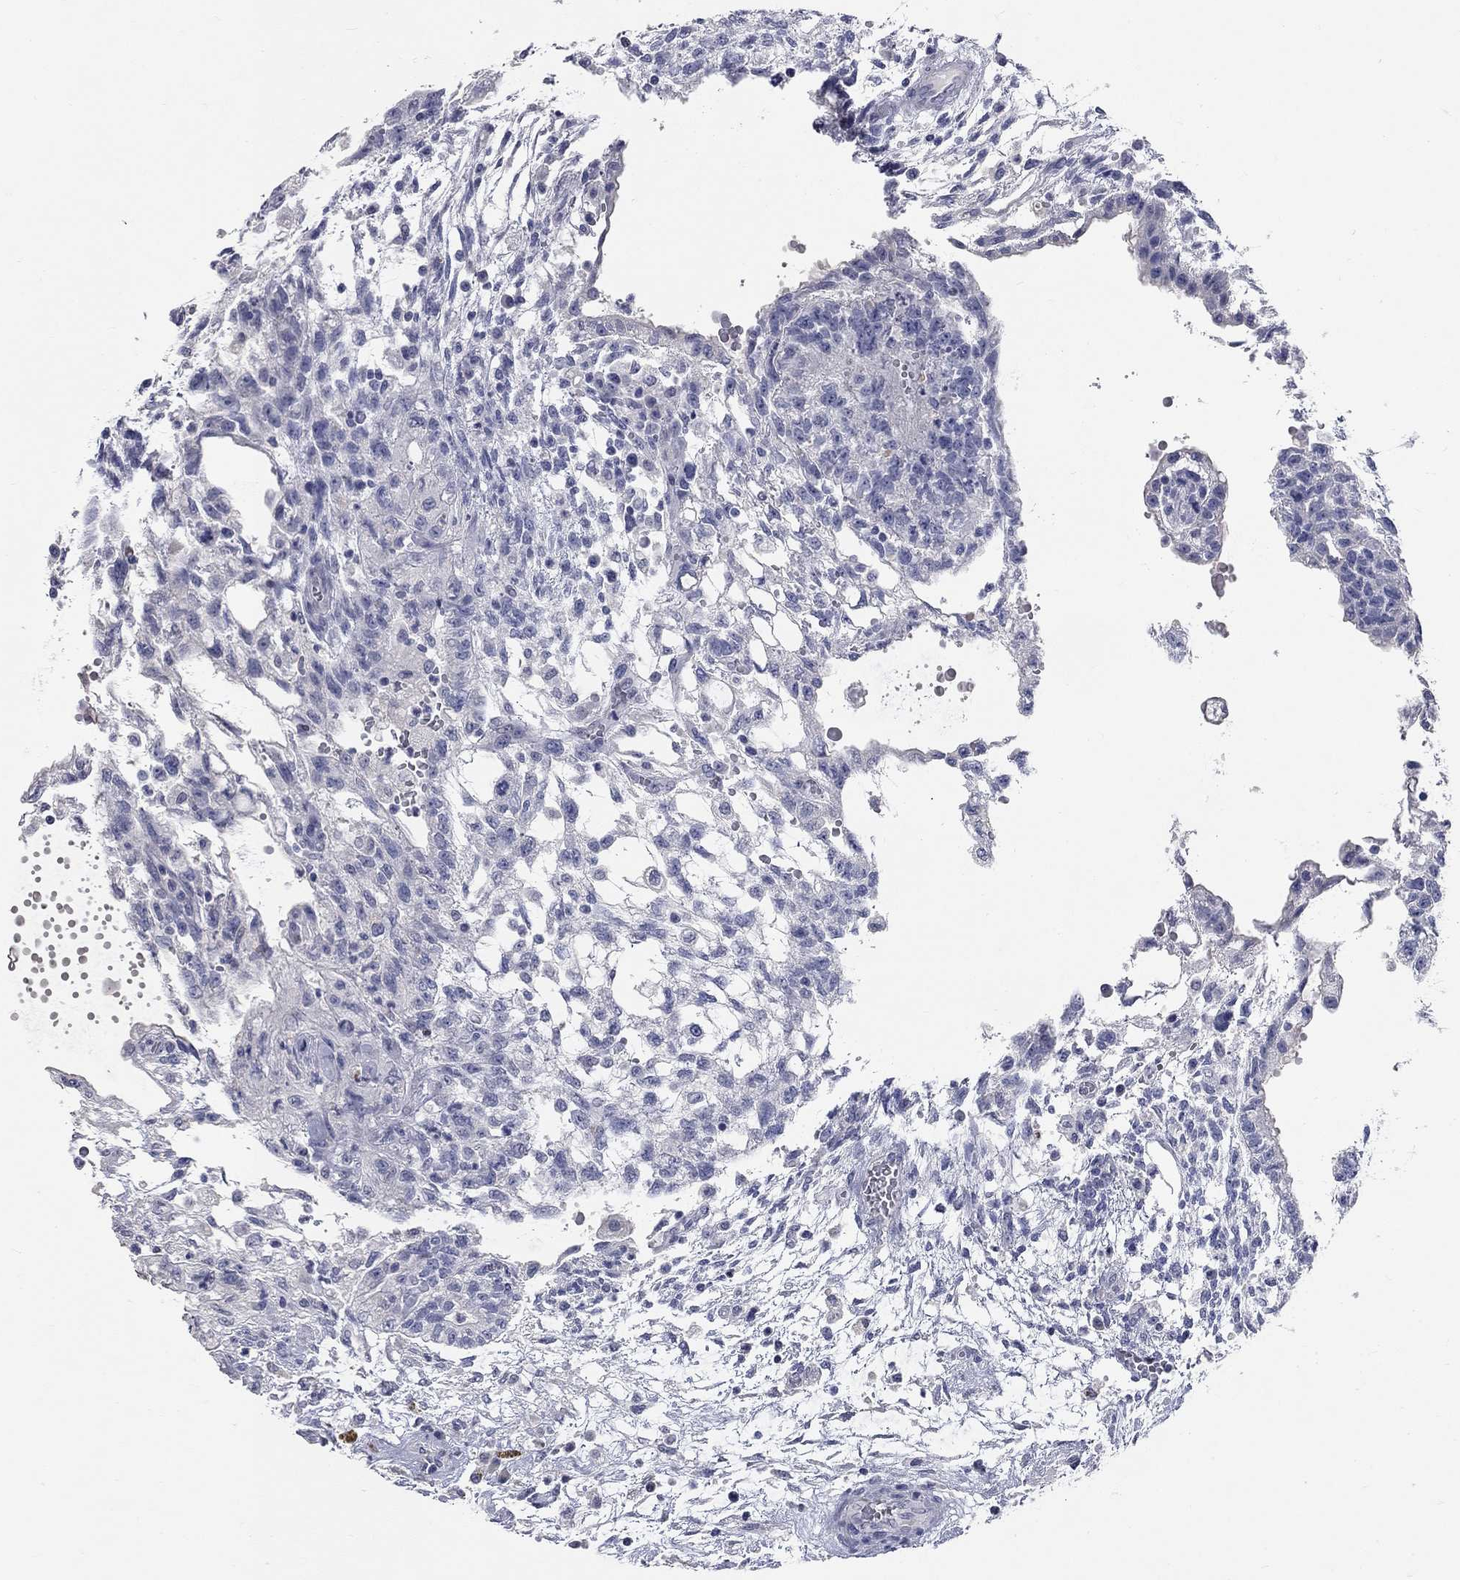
{"staining": {"intensity": "negative", "quantity": "none", "location": "none"}, "tissue": "testis cancer", "cell_type": "Tumor cells", "image_type": "cancer", "snomed": [{"axis": "morphology", "description": "Carcinoma, Embryonal, NOS"}, {"axis": "topography", "description": "Testis"}], "caption": "An image of testis embryonal carcinoma stained for a protein displays no brown staining in tumor cells.", "gene": "SYT12", "patient": {"sex": "male", "age": 32}}